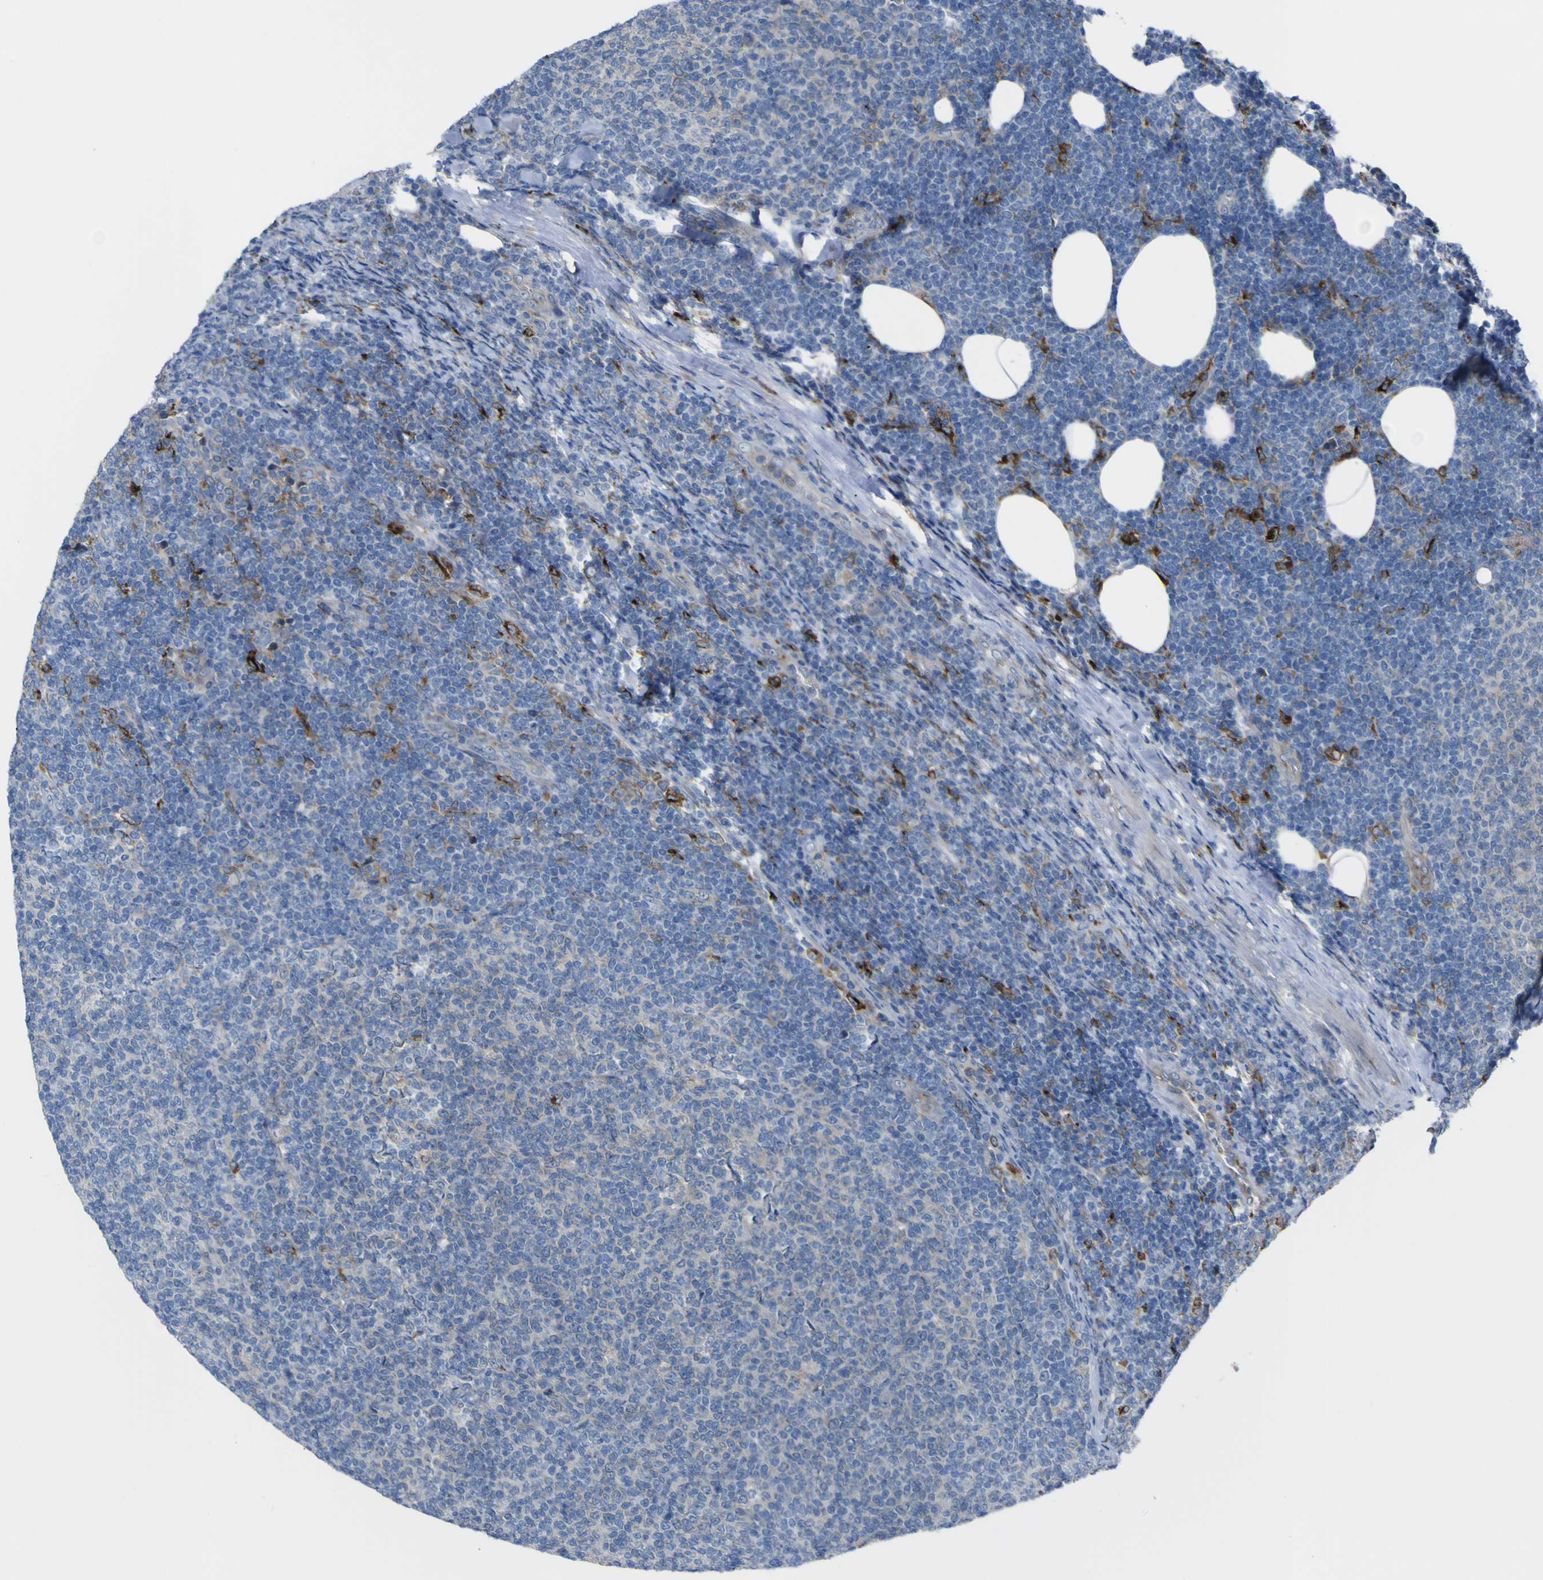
{"staining": {"intensity": "negative", "quantity": "none", "location": "none"}, "tissue": "lymphoma", "cell_type": "Tumor cells", "image_type": "cancer", "snomed": [{"axis": "morphology", "description": "Malignant lymphoma, non-Hodgkin's type, Low grade"}, {"axis": "topography", "description": "Lymph node"}], "caption": "The image shows no significant expression in tumor cells of low-grade malignant lymphoma, non-Hodgkin's type. (DAB immunohistochemistry (IHC), high magnification).", "gene": "CST3", "patient": {"sex": "male", "age": 66}}